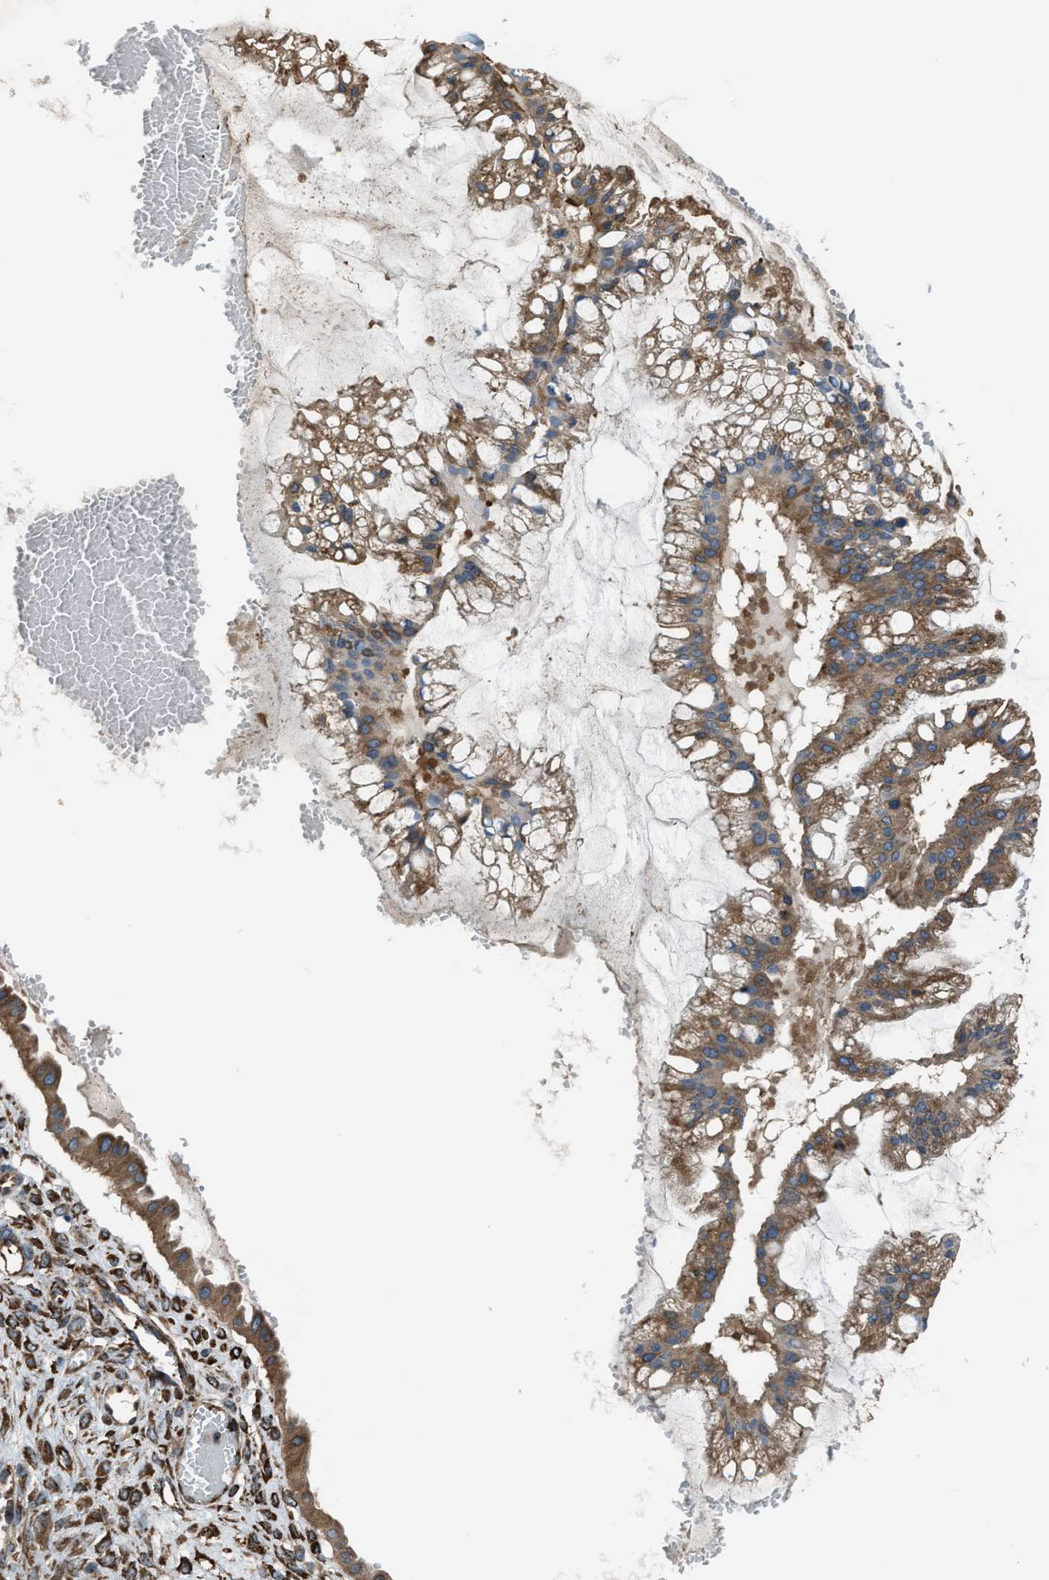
{"staining": {"intensity": "moderate", "quantity": ">75%", "location": "cytoplasmic/membranous"}, "tissue": "ovarian cancer", "cell_type": "Tumor cells", "image_type": "cancer", "snomed": [{"axis": "morphology", "description": "Cystadenocarcinoma, mucinous, NOS"}, {"axis": "topography", "description": "Ovary"}], "caption": "The photomicrograph shows a brown stain indicating the presence of a protein in the cytoplasmic/membranous of tumor cells in ovarian cancer (mucinous cystadenocarcinoma).", "gene": "TRPC1", "patient": {"sex": "female", "age": 73}}